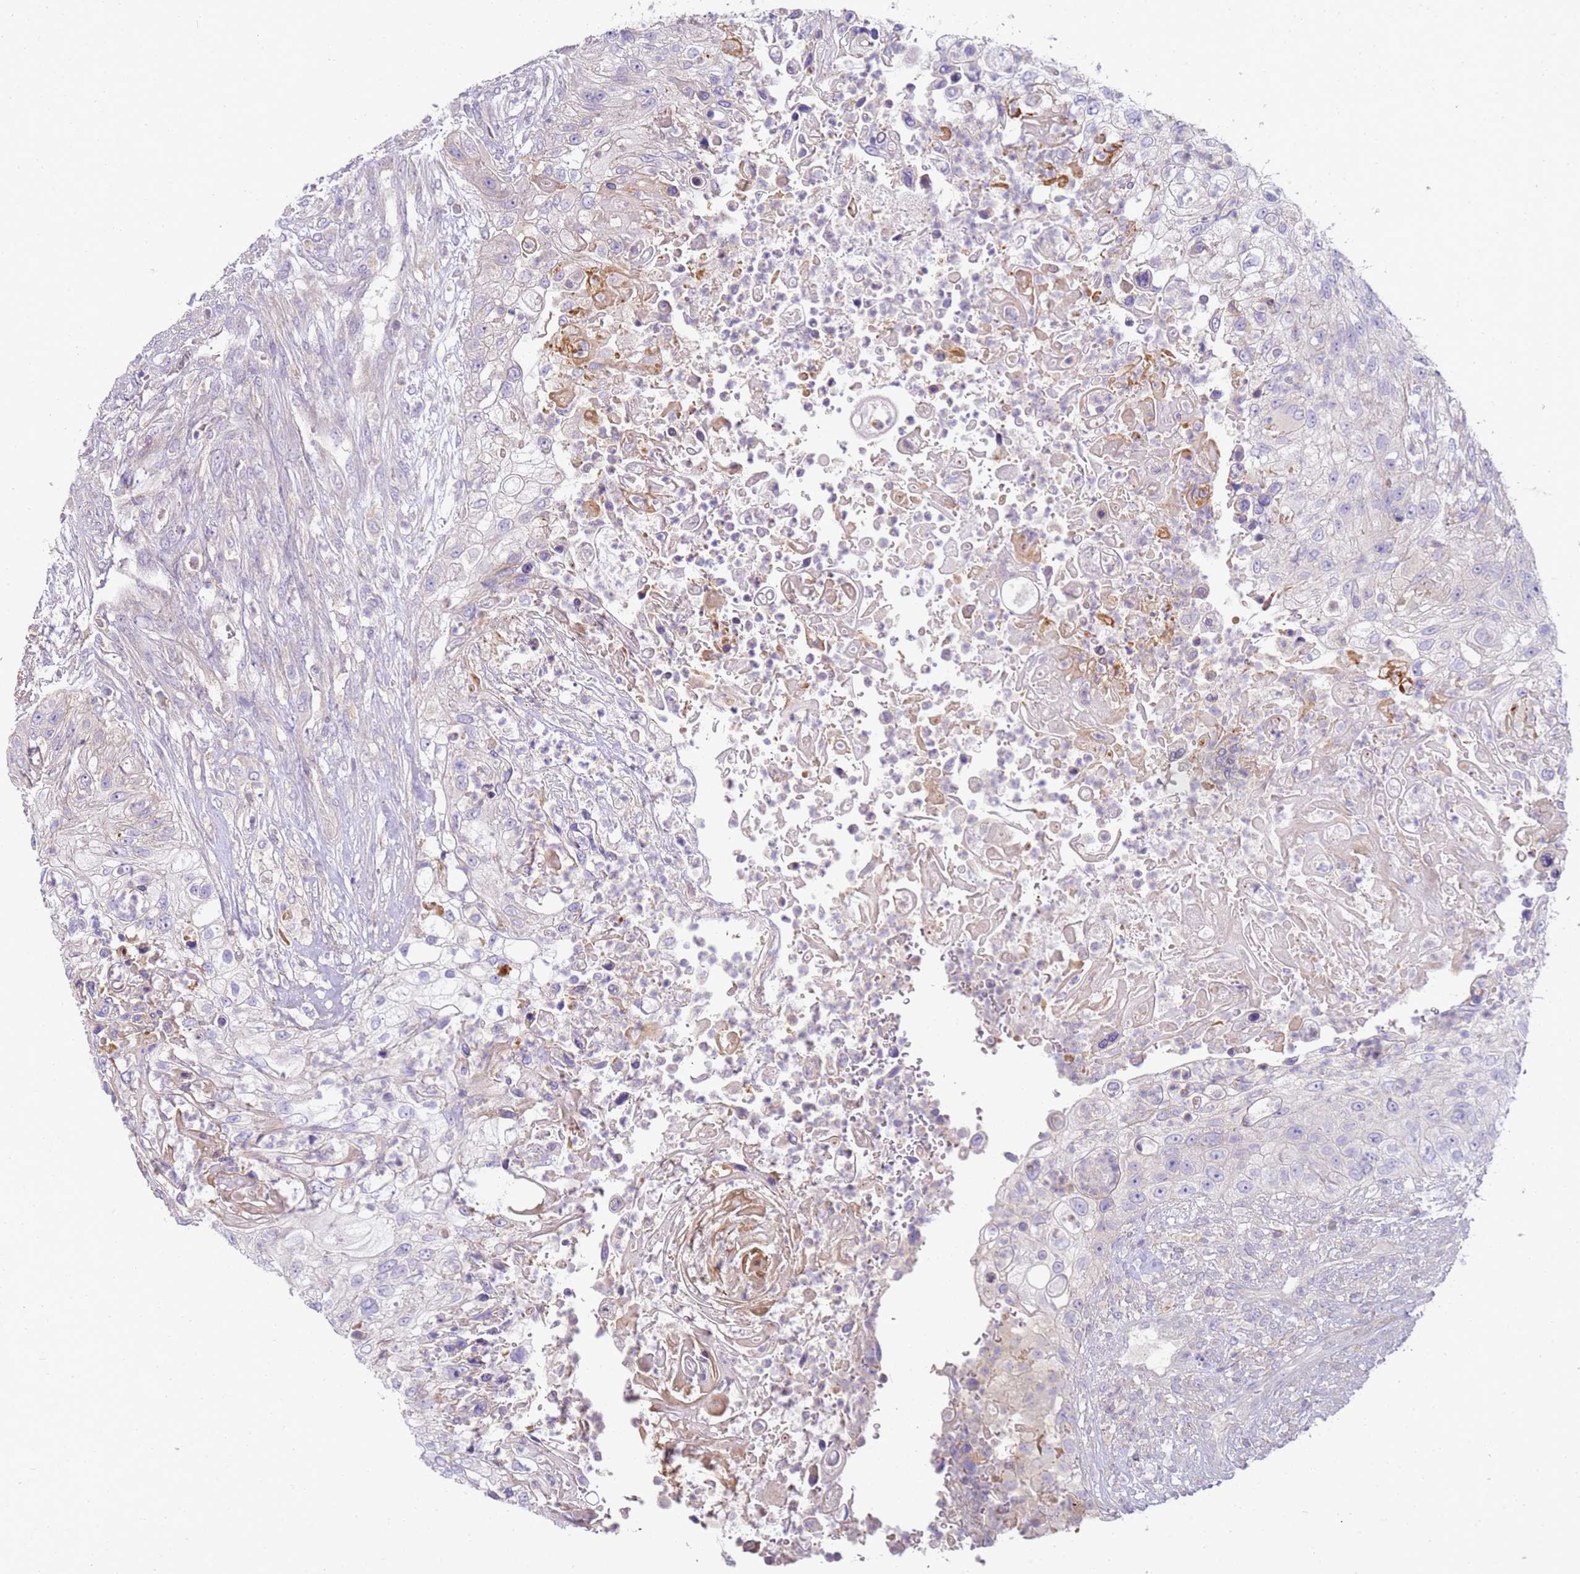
{"staining": {"intensity": "negative", "quantity": "none", "location": "none"}, "tissue": "urothelial cancer", "cell_type": "Tumor cells", "image_type": "cancer", "snomed": [{"axis": "morphology", "description": "Urothelial carcinoma, High grade"}, {"axis": "topography", "description": "Urinary bladder"}], "caption": "Immunohistochemical staining of human urothelial cancer shows no significant expression in tumor cells. The staining is performed using DAB brown chromogen with nuclei counter-stained in using hematoxylin.", "gene": "FPR1", "patient": {"sex": "female", "age": 60}}